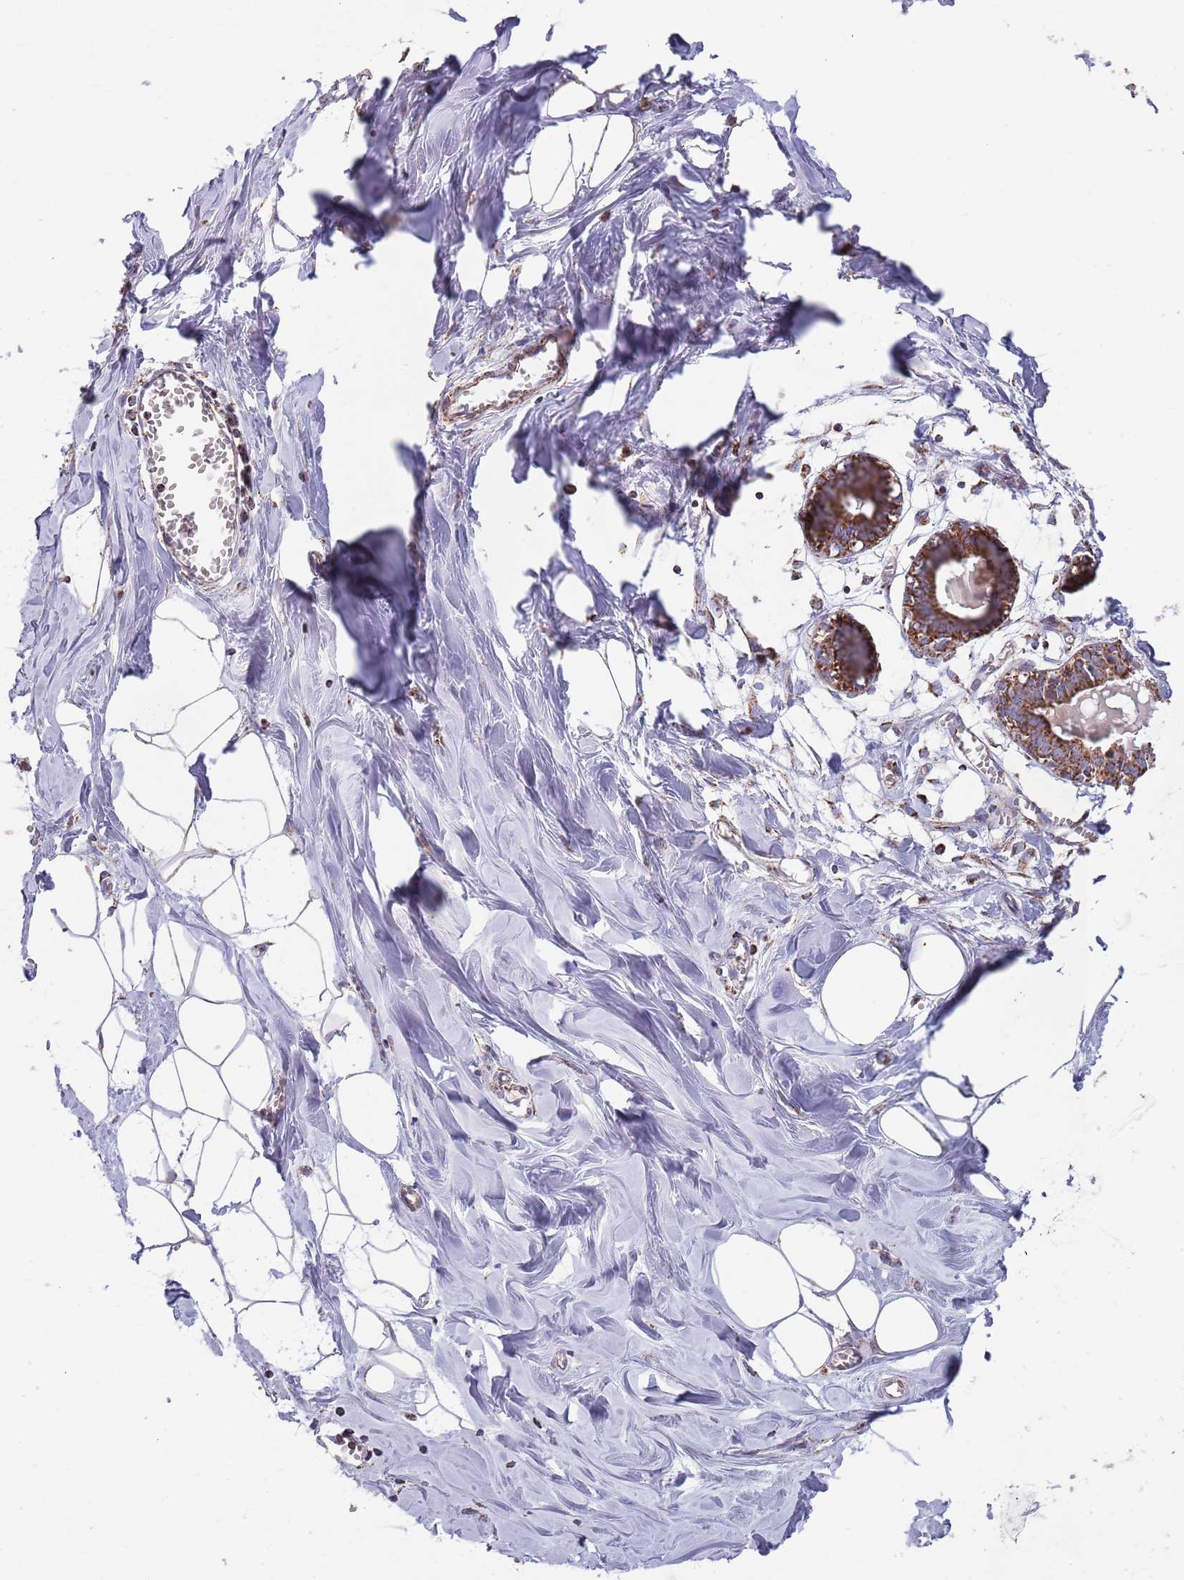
{"staining": {"intensity": "negative", "quantity": "none", "location": "none"}, "tissue": "breast", "cell_type": "Adipocytes", "image_type": "normal", "snomed": [{"axis": "morphology", "description": "Normal tissue, NOS"}, {"axis": "topography", "description": "Breast"}], "caption": "An immunohistochemistry micrograph of normal breast is shown. There is no staining in adipocytes of breast. Nuclei are stained in blue.", "gene": "VPS16", "patient": {"sex": "female", "age": 27}}